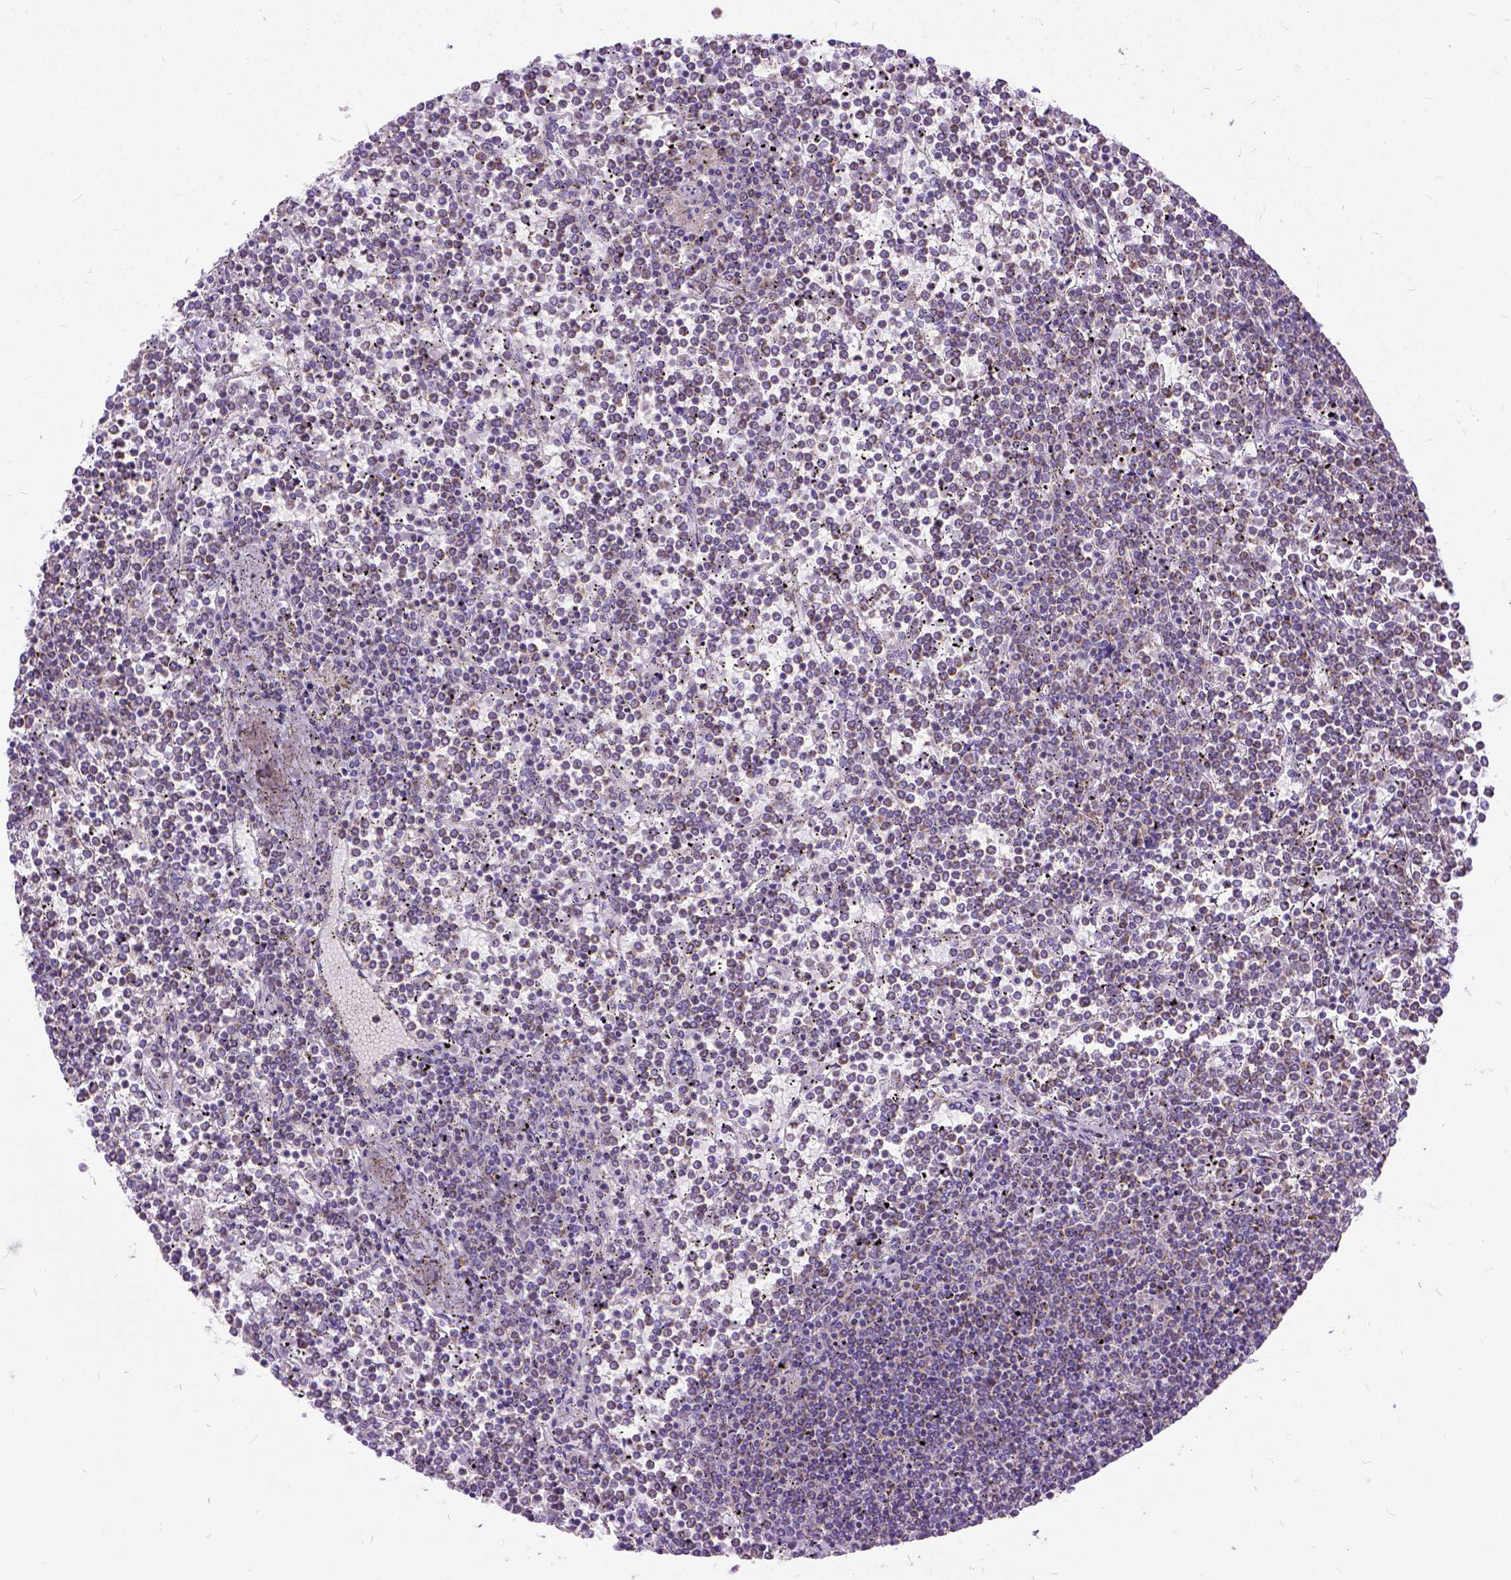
{"staining": {"intensity": "negative", "quantity": "none", "location": "none"}, "tissue": "lymphoma", "cell_type": "Tumor cells", "image_type": "cancer", "snomed": [{"axis": "morphology", "description": "Malignant lymphoma, non-Hodgkin's type, Low grade"}, {"axis": "topography", "description": "Spleen"}], "caption": "A histopathology image of human low-grade malignant lymphoma, non-Hodgkin's type is negative for staining in tumor cells. (DAB (3,3'-diaminobenzidine) IHC, high magnification).", "gene": "CTAG2", "patient": {"sex": "female", "age": 19}}